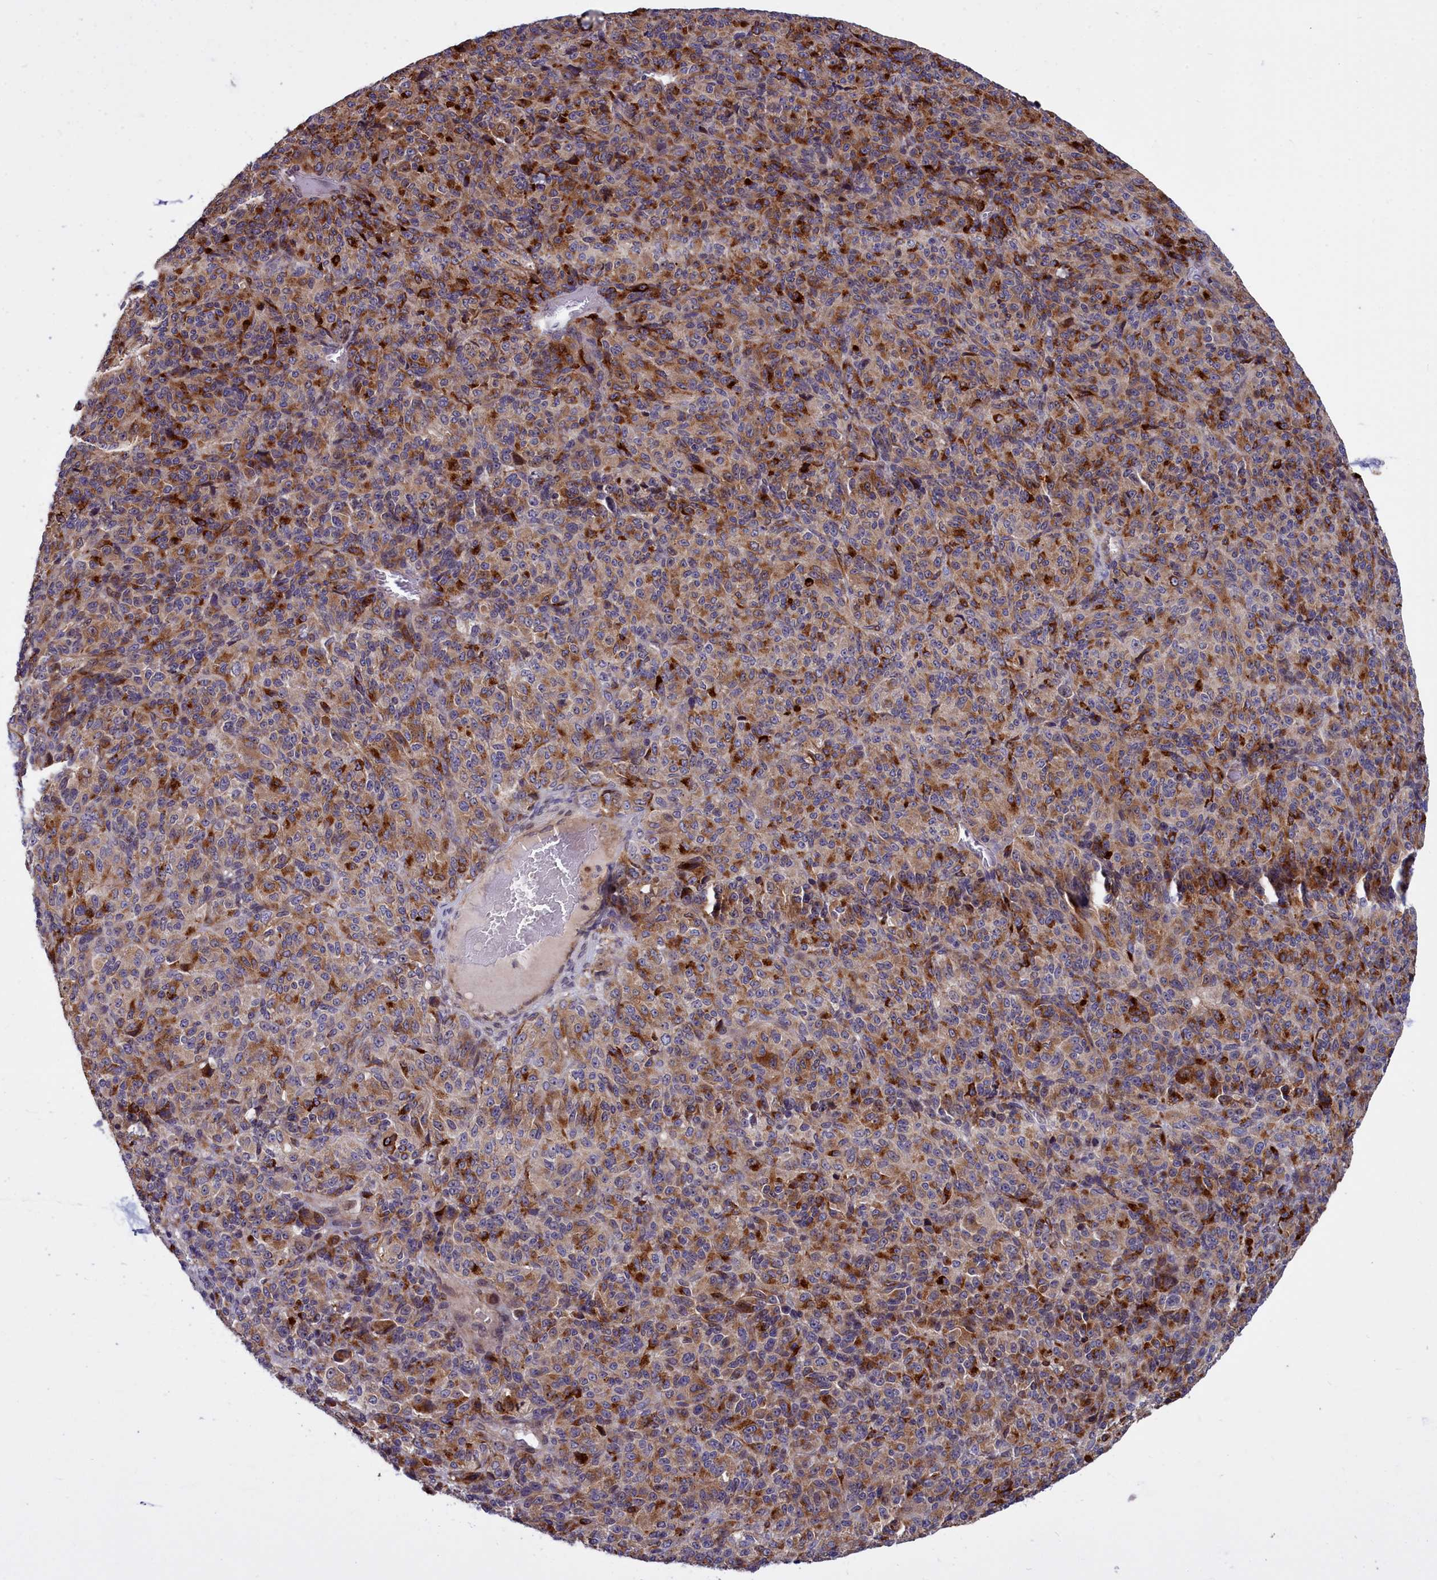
{"staining": {"intensity": "moderate", "quantity": "25%-75%", "location": "cytoplasmic/membranous"}, "tissue": "melanoma", "cell_type": "Tumor cells", "image_type": "cancer", "snomed": [{"axis": "morphology", "description": "Malignant melanoma, Metastatic site"}, {"axis": "topography", "description": "Brain"}], "caption": "A photomicrograph of melanoma stained for a protein exhibits moderate cytoplasmic/membranous brown staining in tumor cells.", "gene": "RAPGEF4", "patient": {"sex": "female", "age": 56}}